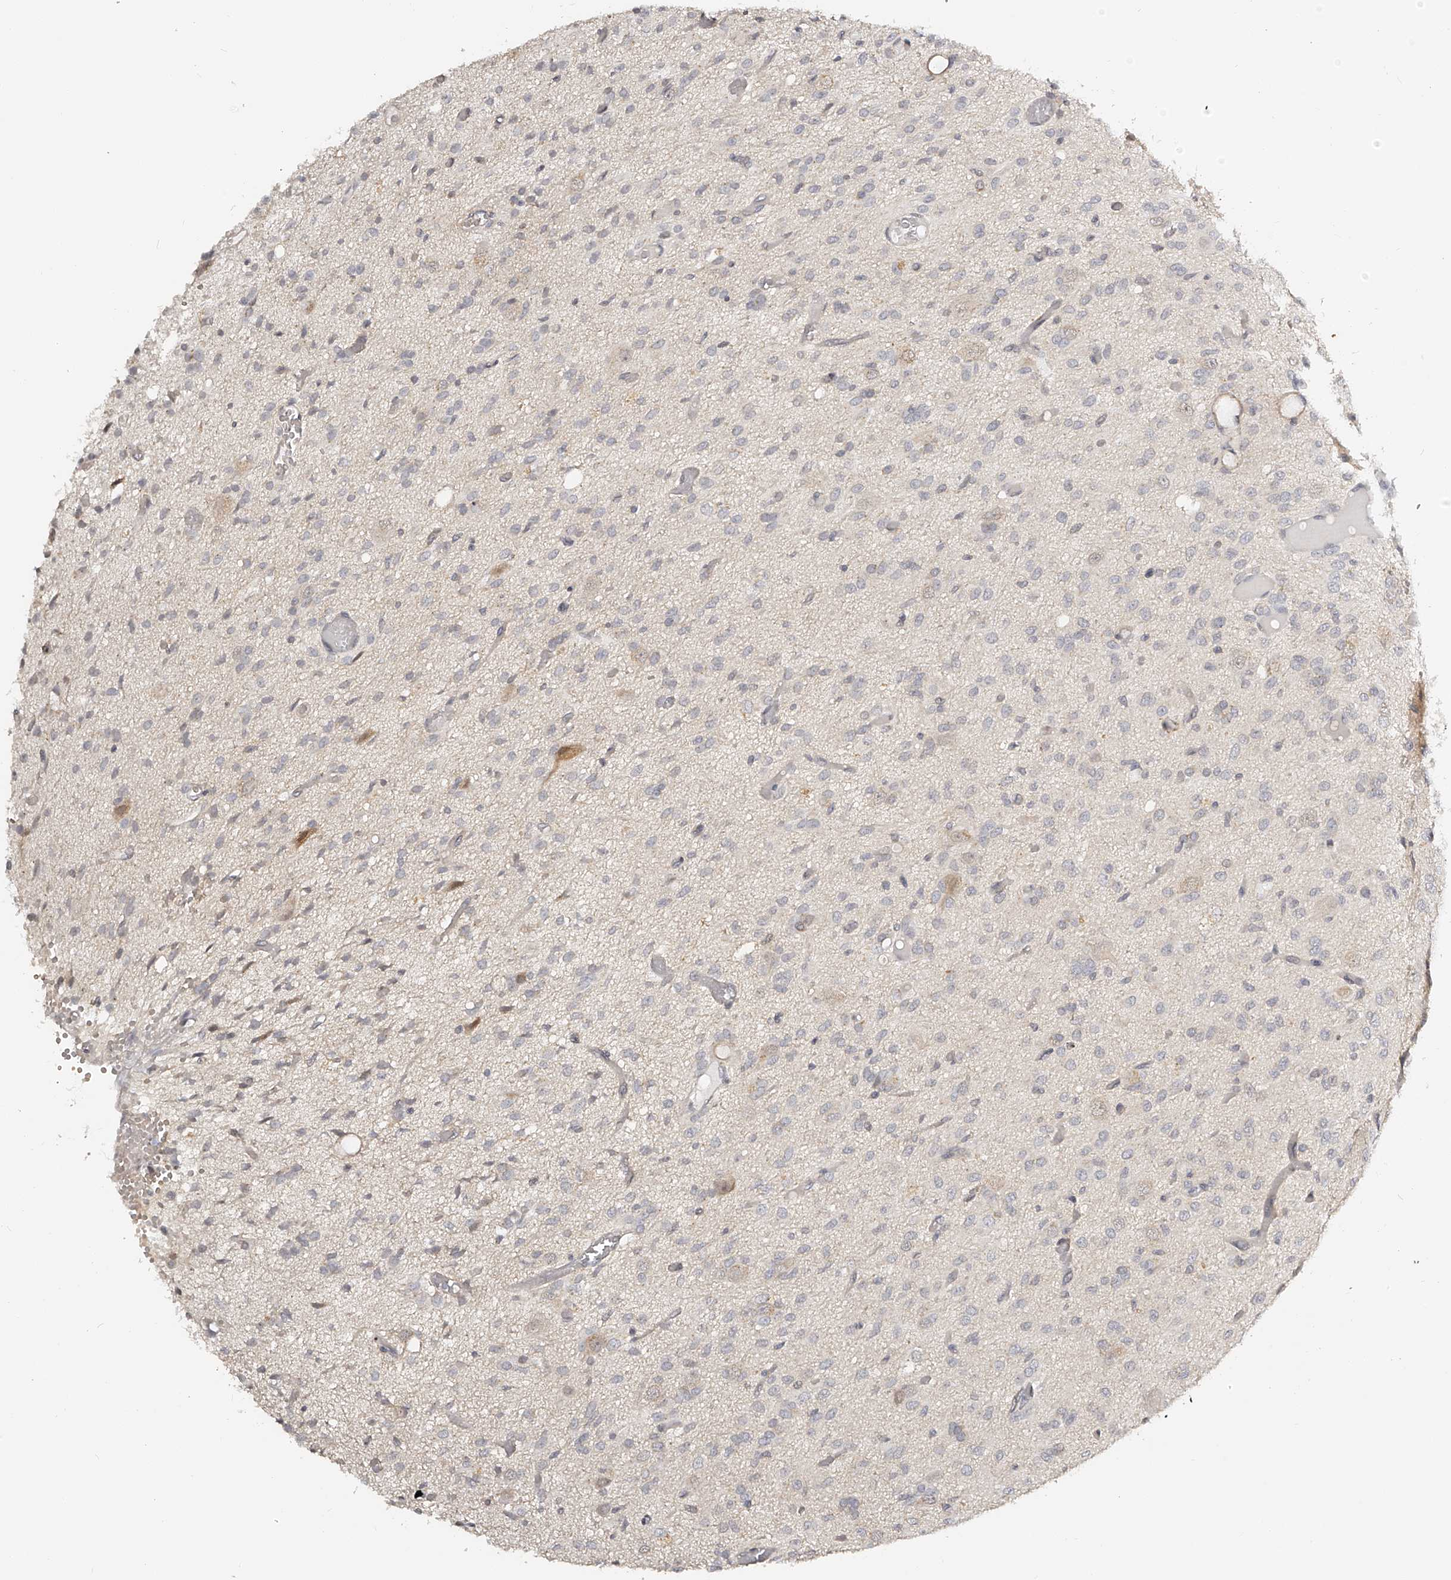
{"staining": {"intensity": "negative", "quantity": "none", "location": "none"}, "tissue": "glioma", "cell_type": "Tumor cells", "image_type": "cancer", "snomed": [{"axis": "morphology", "description": "Glioma, malignant, High grade"}, {"axis": "topography", "description": "Brain"}], "caption": "Tumor cells are negative for brown protein staining in glioma. (DAB (3,3'-diaminobenzidine) IHC visualized using brightfield microscopy, high magnification).", "gene": "ZNF789", "patient": {"sex": "female", "age": 59}}